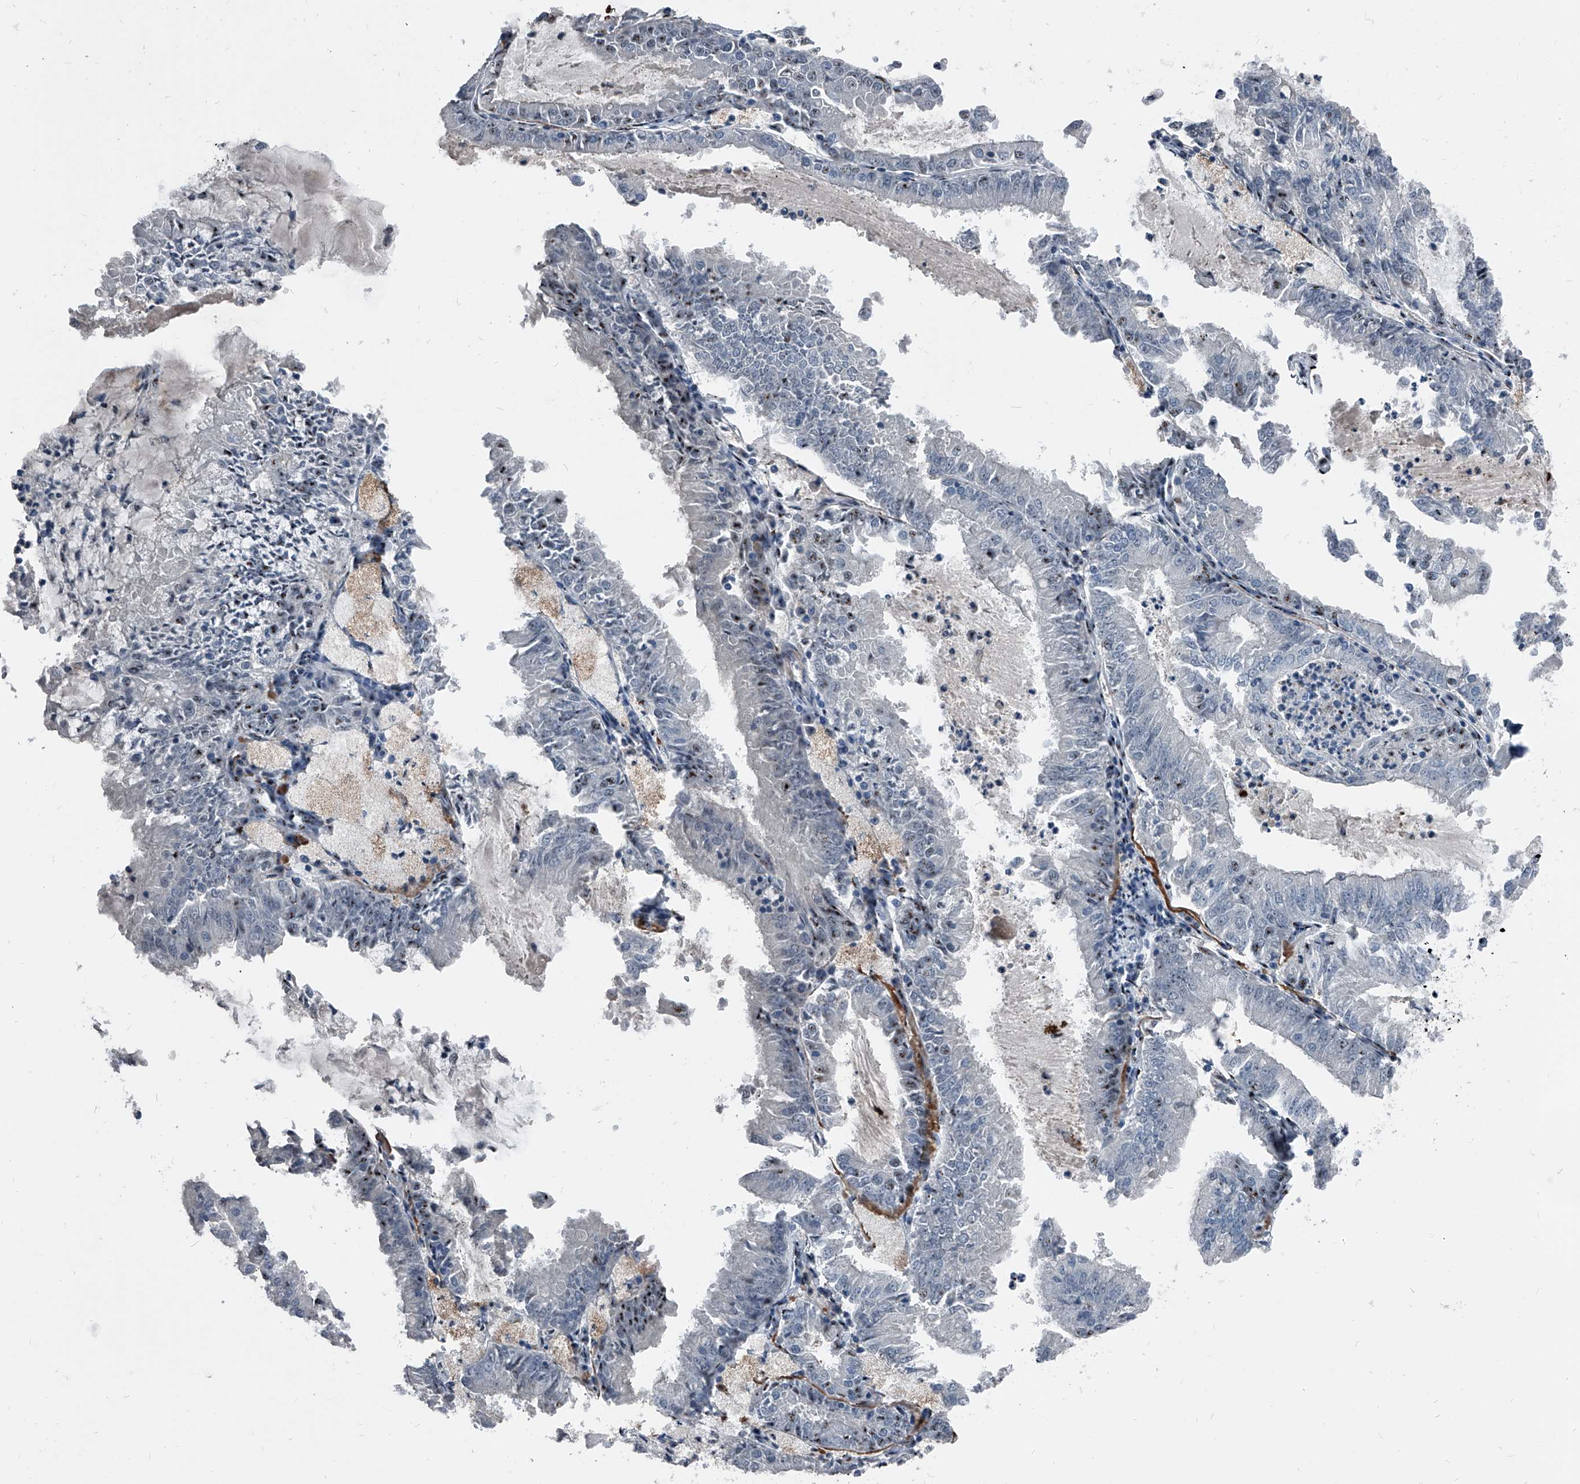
{"staining": {"intensity": "negative", "quantity": "none", "location": "none"}, "tissue": "endometrial cancer", "cell_type": "Tumor cells", "image_type": "cancer", "snomed": [{"axis": "morphology", "description": "Adenocarcinoma, NOS"}, {"axis": "topography", "description": "Endometrium"}], "caption": "The micrograph displays no staining of tumor cells in endometrial cancer.", "gene": "MEN1", "patient": {"sex": "female", "age": 57}}